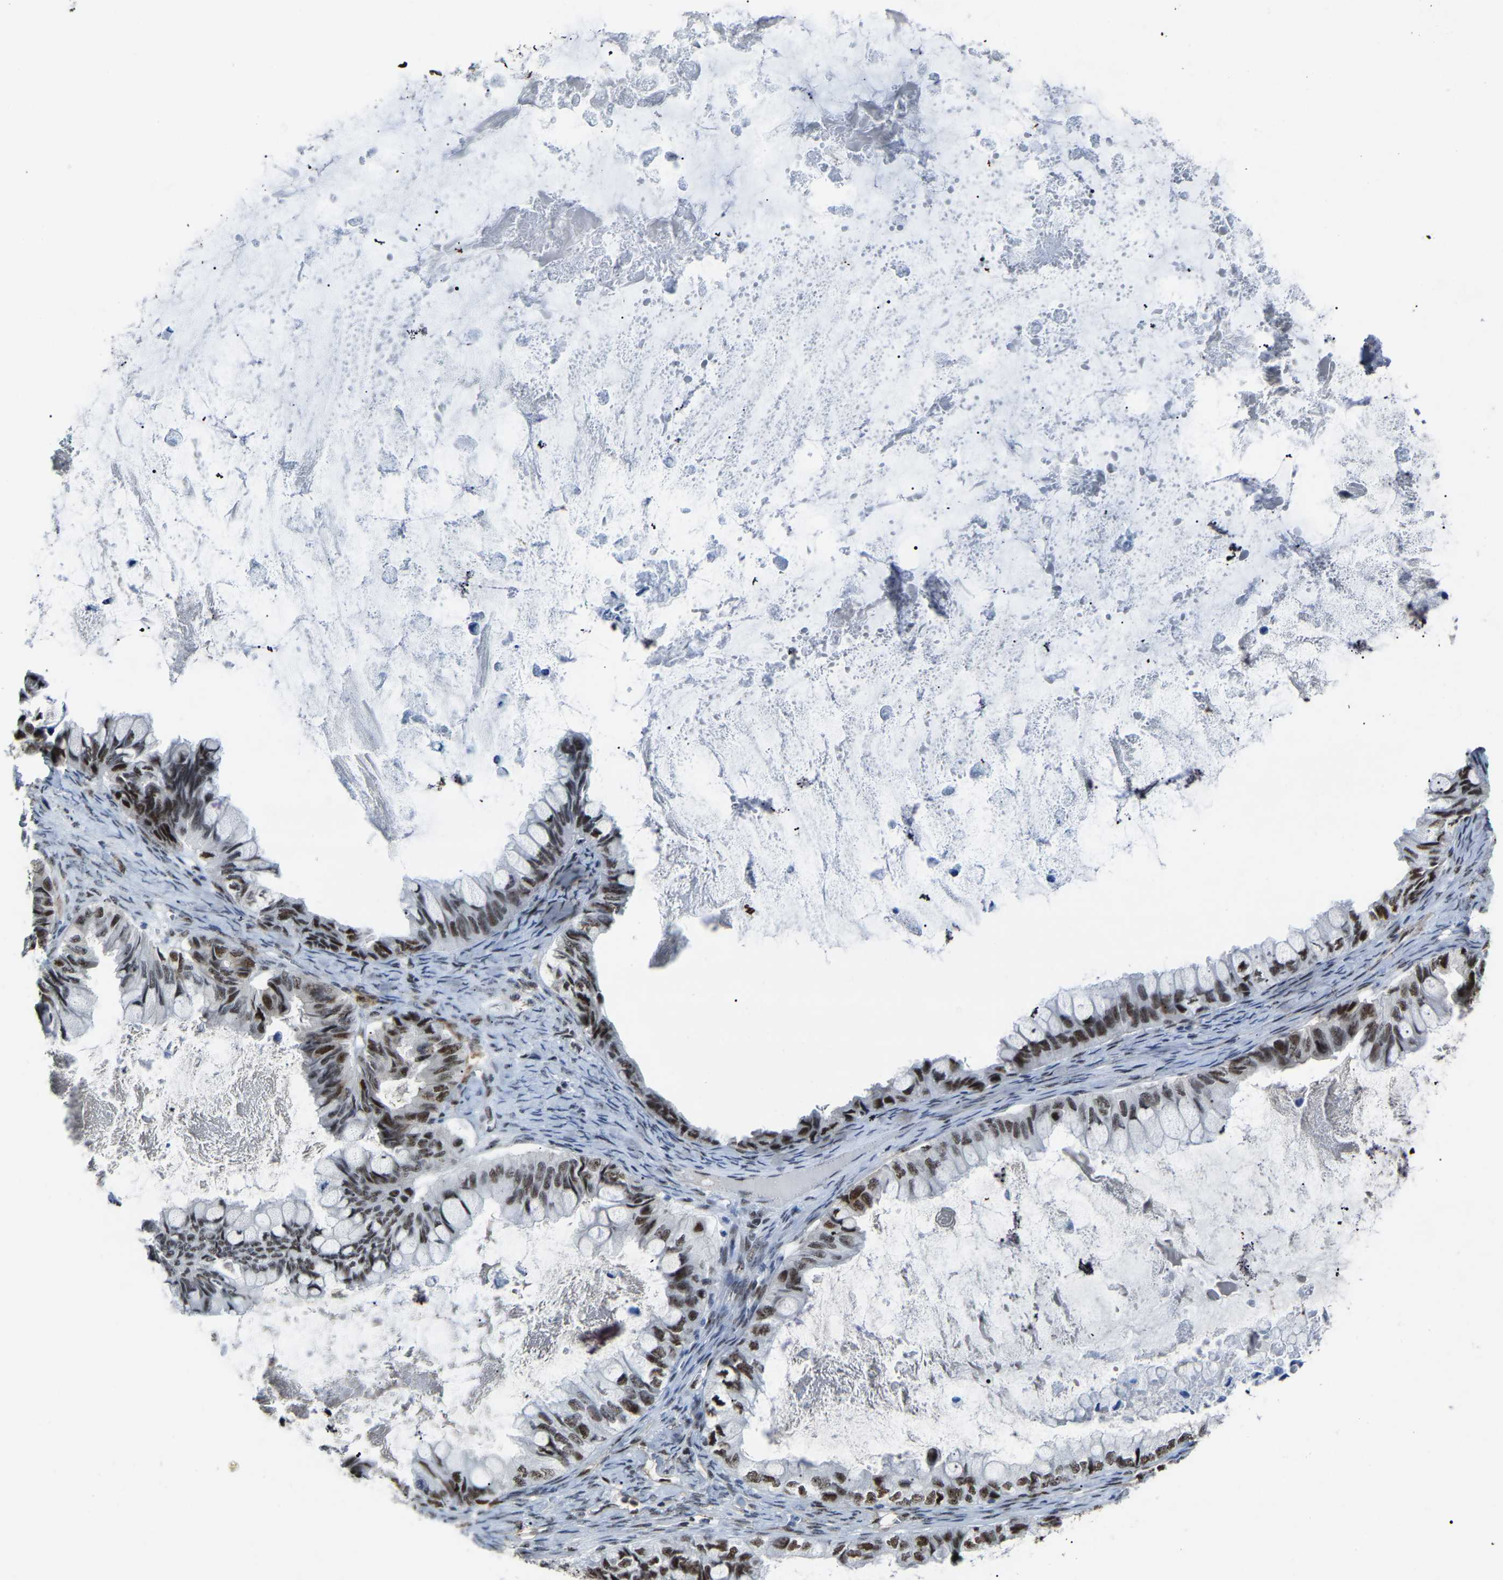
{"staining": {"intensity": "strong", "quantity": ">75%", "location": "nuclear"}, "tissue": "ovarian cancer", "cell_type": "Tumor cells", "image_type": "cancer", "snomed": [{"axis": "morphology", "description": "Cystadenocarcinoma, mucinous, NOS"}, {"axis": "topography", "description": "Ovary"}], "caption": "Immunohistochemical staining of ovarian mucinous cystadenocarcinoma displays strong nuclear protein positivity in about >75% of tumor cells. (DAB (3,3'-diaminobenzidine) IHC, brown staining for protein, blue staining for nuclei).", "gene": "DDX5", "patient": {"sex": "female", "age": 80}}